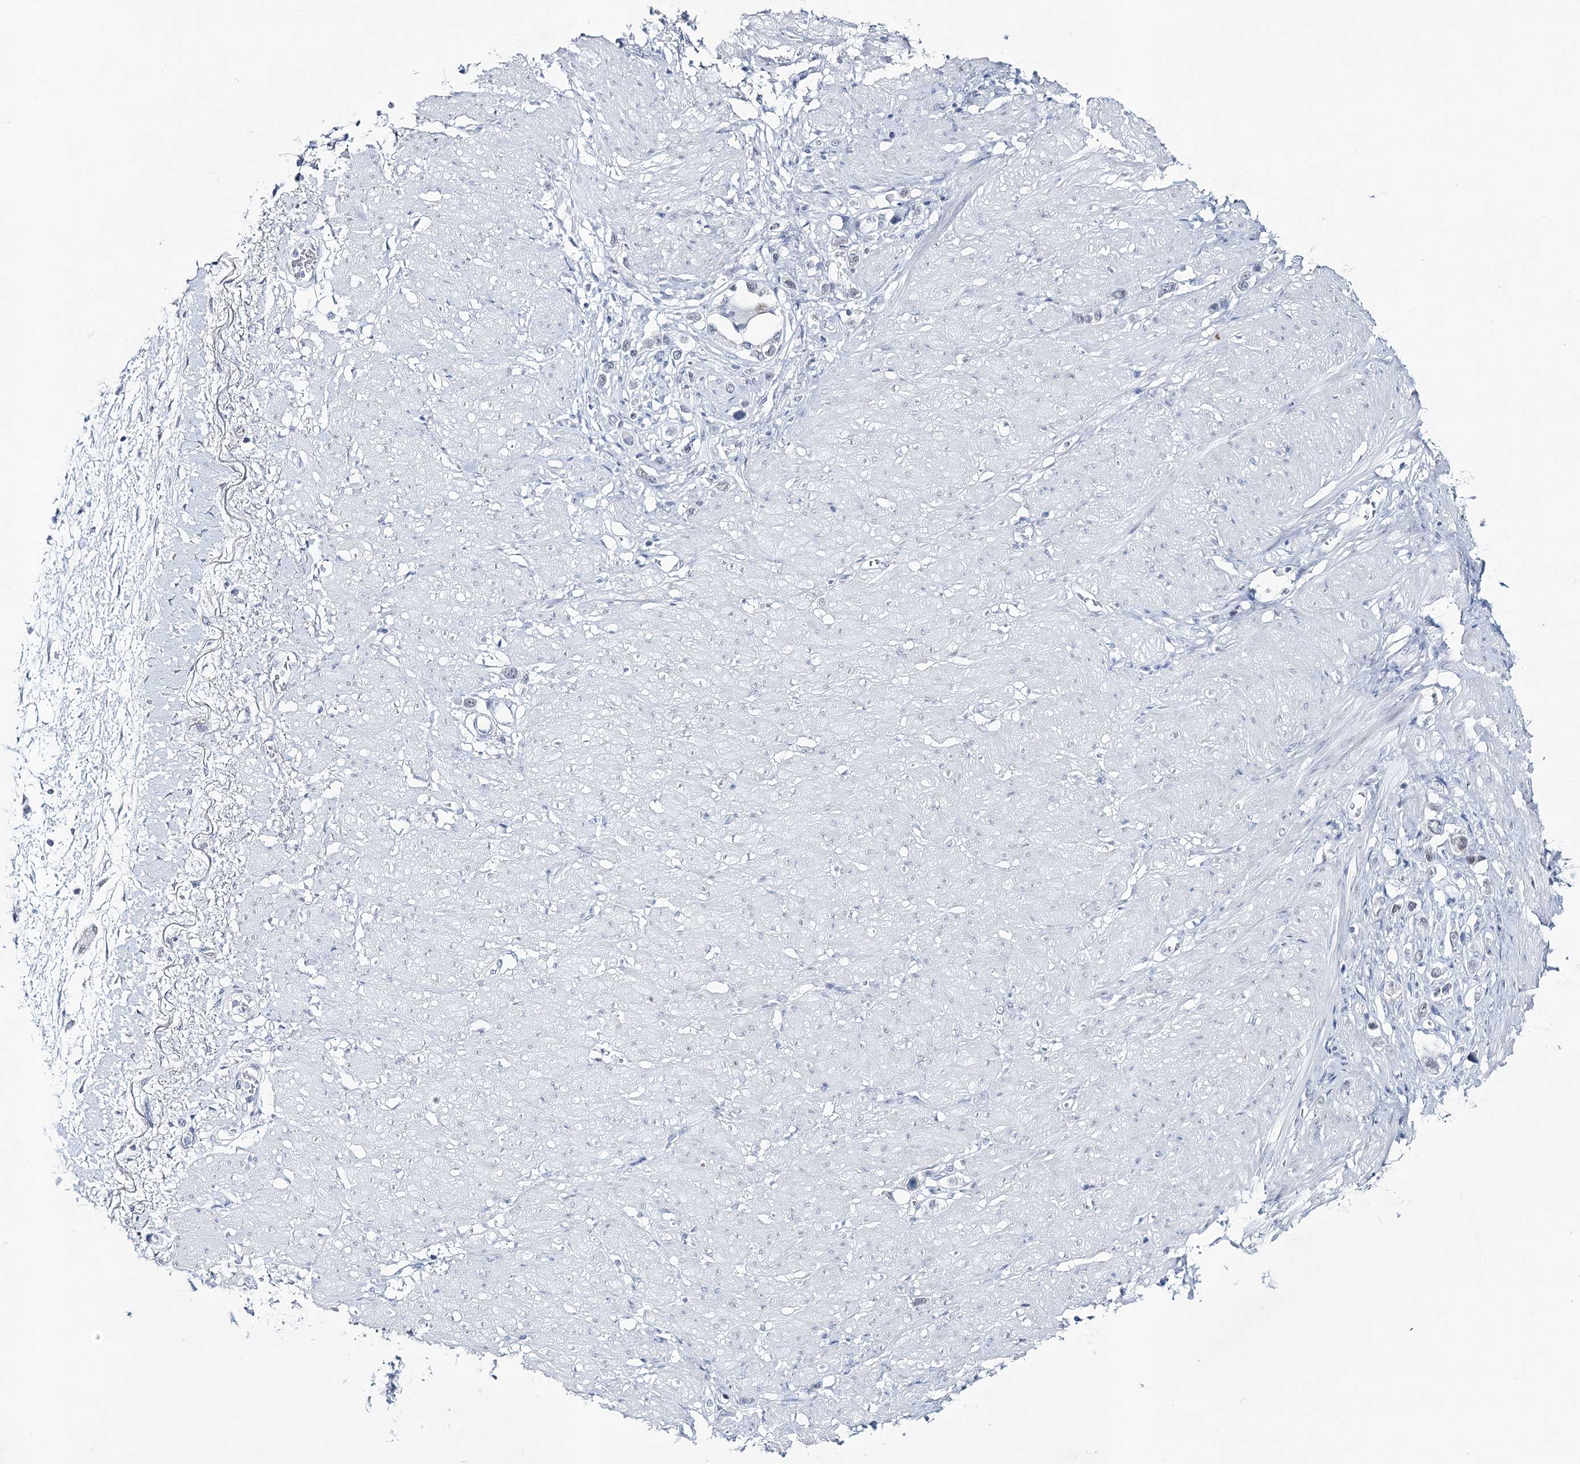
{"staining": {"intensity": "weak", "quantity": "<25%", "location": "nuclear"}, "tissue": "stomach cancer", "cell_type": "Tumor cells", "image_type": "cancer", "snomed": [{"axis": "morphology", "description": "Adenocarcinoma, NOS"}, {"axis": "topography", "description": "Stomach"}], "caption": "DAB (3,3'-diaminobenzidine) immunohistochemical staining of stomach adenocarcinoma reveals no significant positivity in tumor cells. The staining was performed using DAB to visualize the protein expression in brown, while the nuclei were stained in blue with hematoxylin (Magnification: 20x).", "gene": "ZC3H8", "patient": {"sex": "female", "age": 65}}